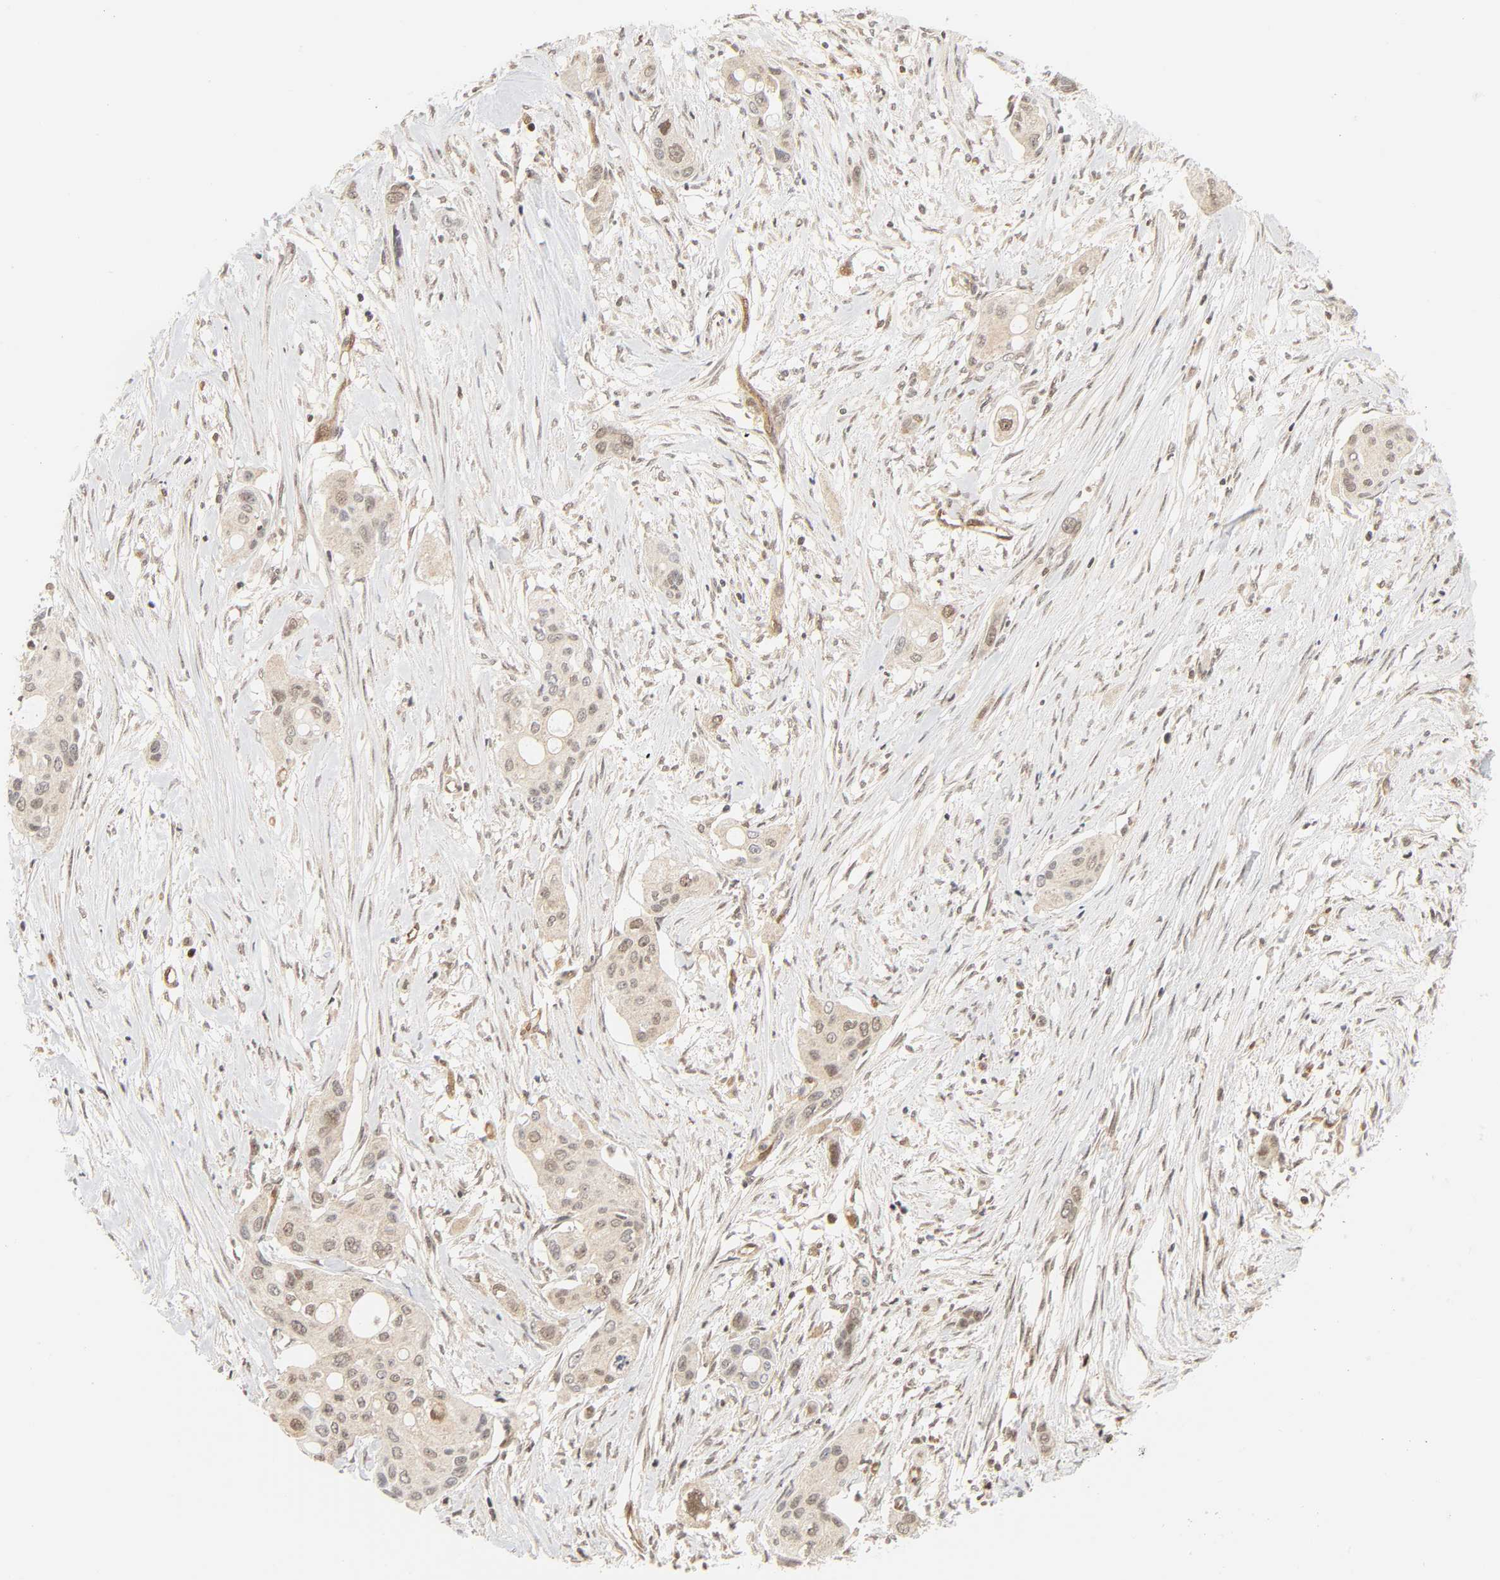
{"staining": {"intensity": "weak", "quantity": ">75%", "location": "nuclear"}, "tissue": "pancreatic cancer", "cell_type": "Tumor cells", "image_type": "cancer", "snomed": [{"axis": "morphology", "description": "Adenocarcinoma, NOS"}, {"axis": "topography", "description": "Pancreas"}], "caption": "An immunohistochemistry histopathology image of tumor tissue is shown. Protein staining in brown highlights weak nuclear positivity in pancreatic cancer (adenocarcinoma) within tumor cells. (Brightfield microscopy of DAB IHC at high magnification).", "gene": "CDC37", "patient": {"sex": "female", "age": 60}}